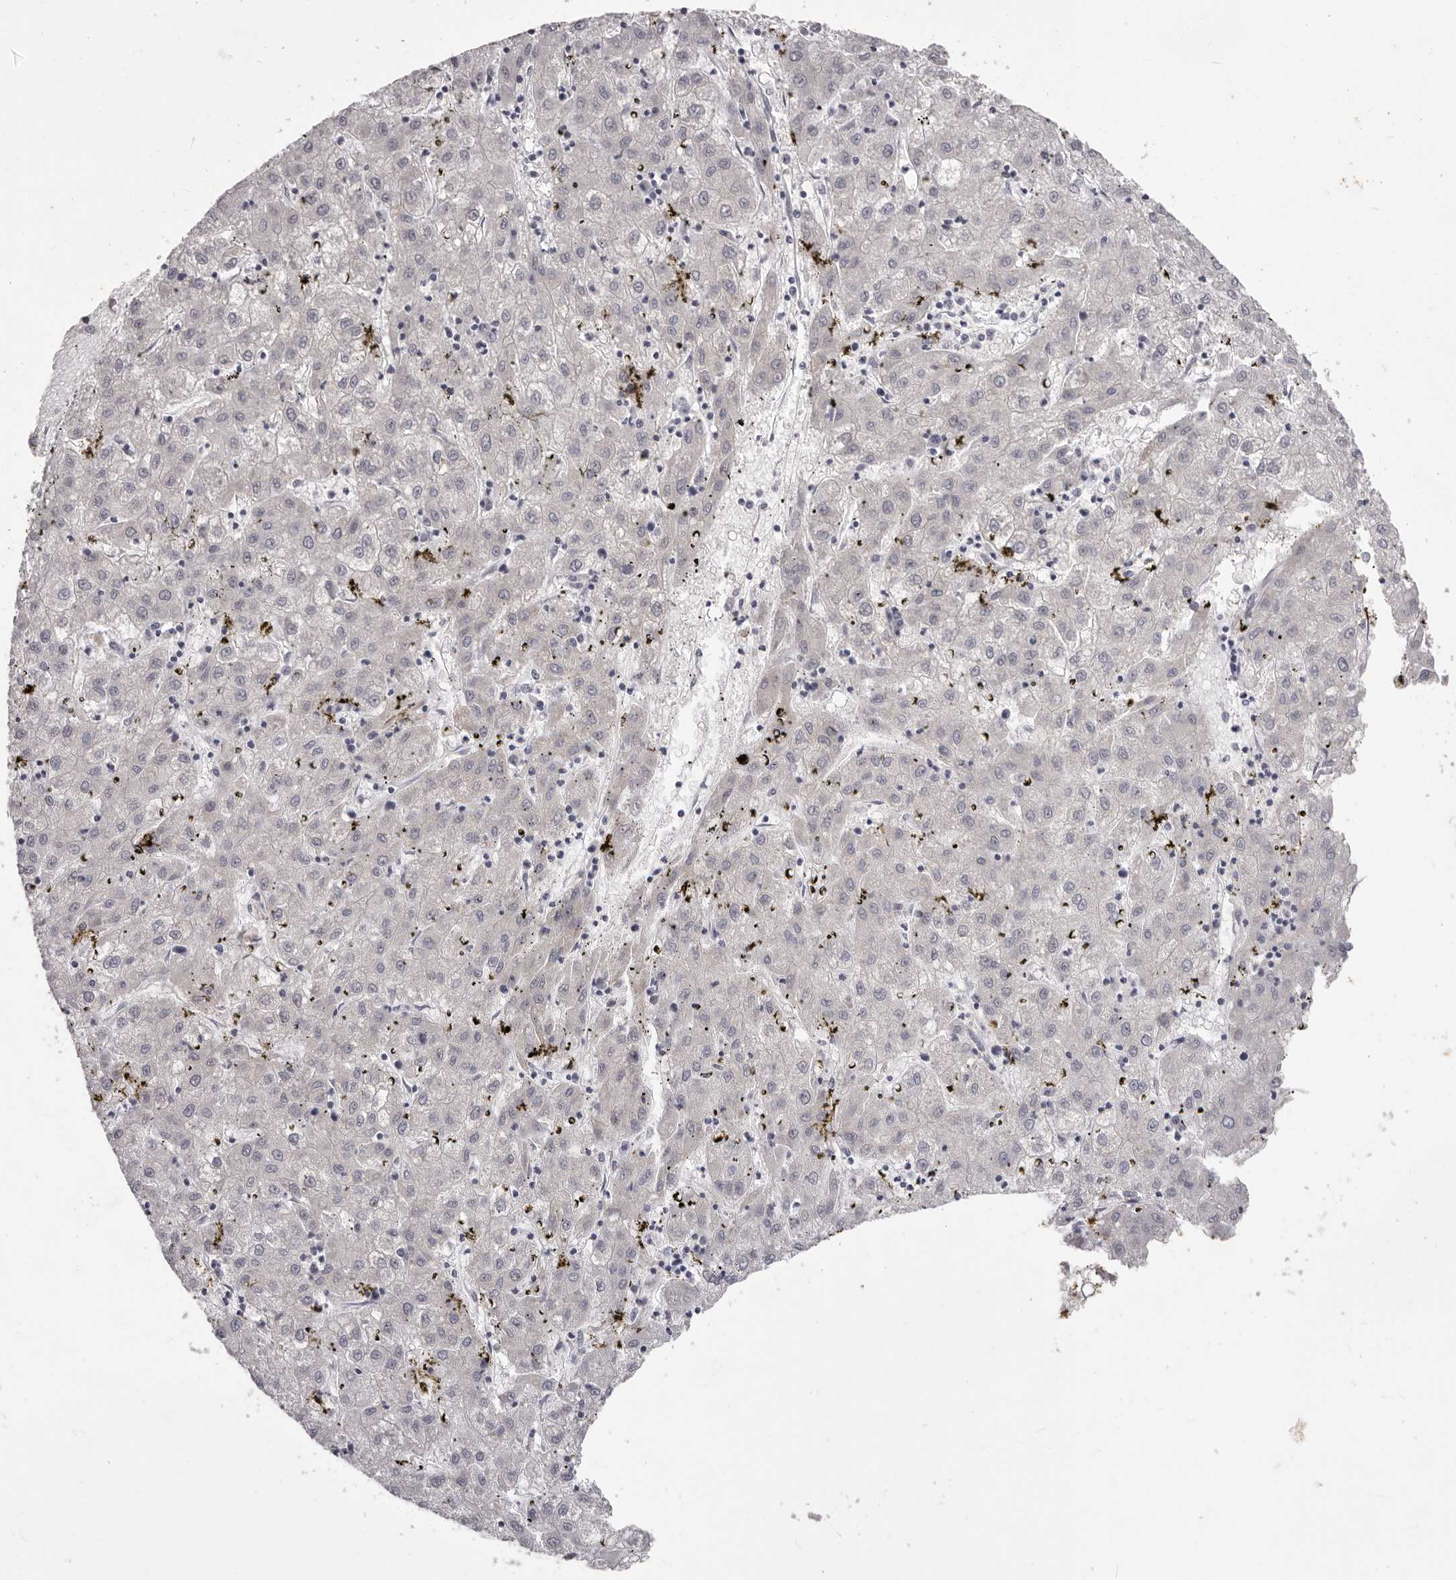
{"staining": {"intensity": "negative", "quantity": "none", "location": "none"}, "tissue": "liver cancer", "cell_type": "Tumor cells", "image_type": "cancer", "snomed": [{"axis": "morphology", "description": "Carcinoma, Hepatocellular, NOS"}, {"axis": "topography", "description": "Liver"}], "caption": "Photomicrograph shows no significant protein expression in tumor cells of hepatocellular carcinoma (liver).", "gene": "PRMT2", "patient": {"sex": "male", "age": 72}}